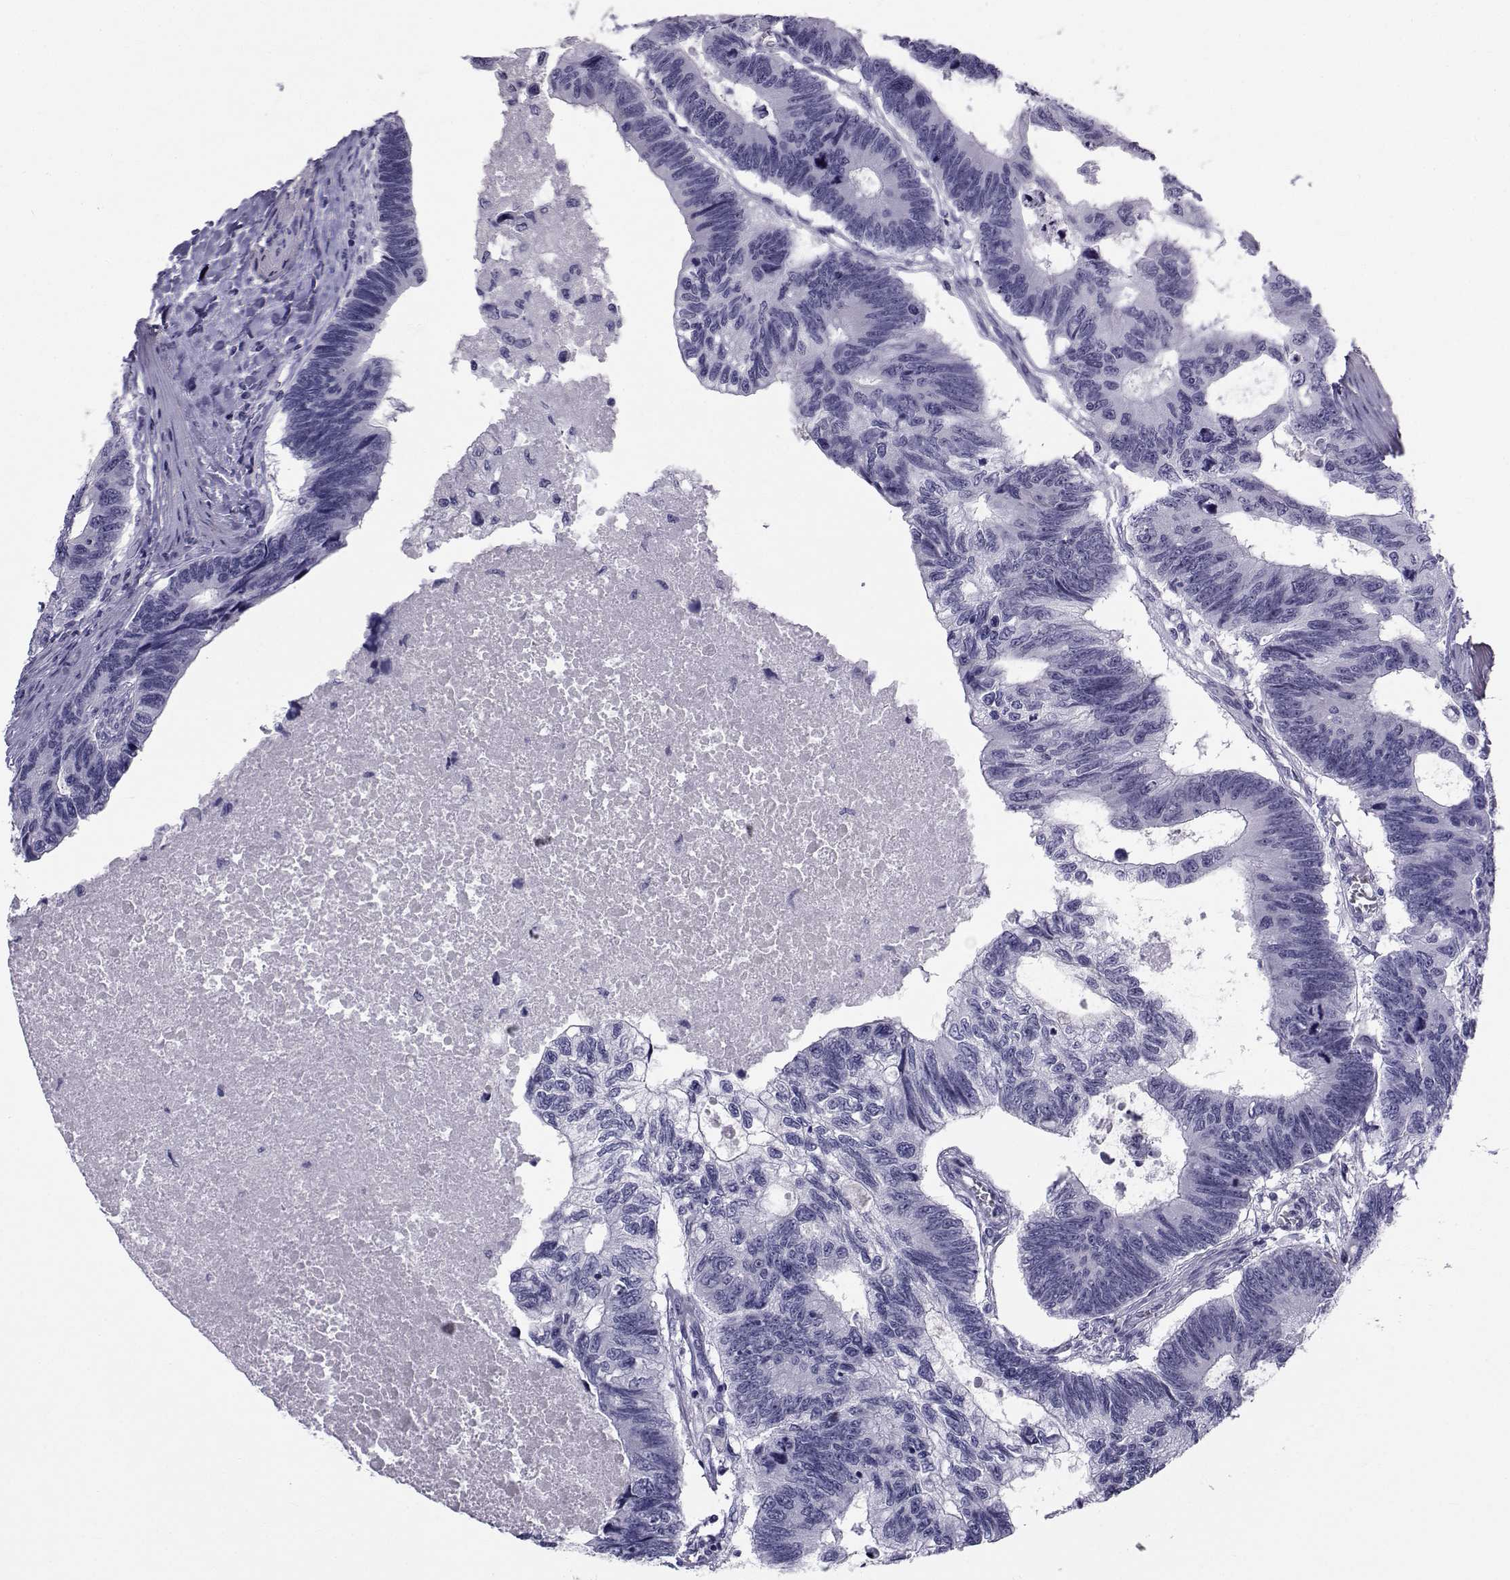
{"staining": {"intensity": "negative", "quantity": "none", "location": "none"}, "tissue": "colorectal cancer", "cell_type": "Tumor cells", "image_type": "cancer", "snomed": [{"axis": "morphology", "description": "Adenocarcinoma, NOS"}, {"axis": "topography", "description": "Colon"}], "caption": "A high-resolution image shows immunohistochemistry (IHC) staining of colorectal cancer (adenocarcinoma), which reveals no significant expression in tumor cells. Brightfield microscopy of immunohistochemistry stained with DAB (3,3'-diaminobenzidine) (brown) and hematoxylin (blue), captured at high magnification.", "gene": "SPANXD", "patient": {"sex": "female", "age": 77}}